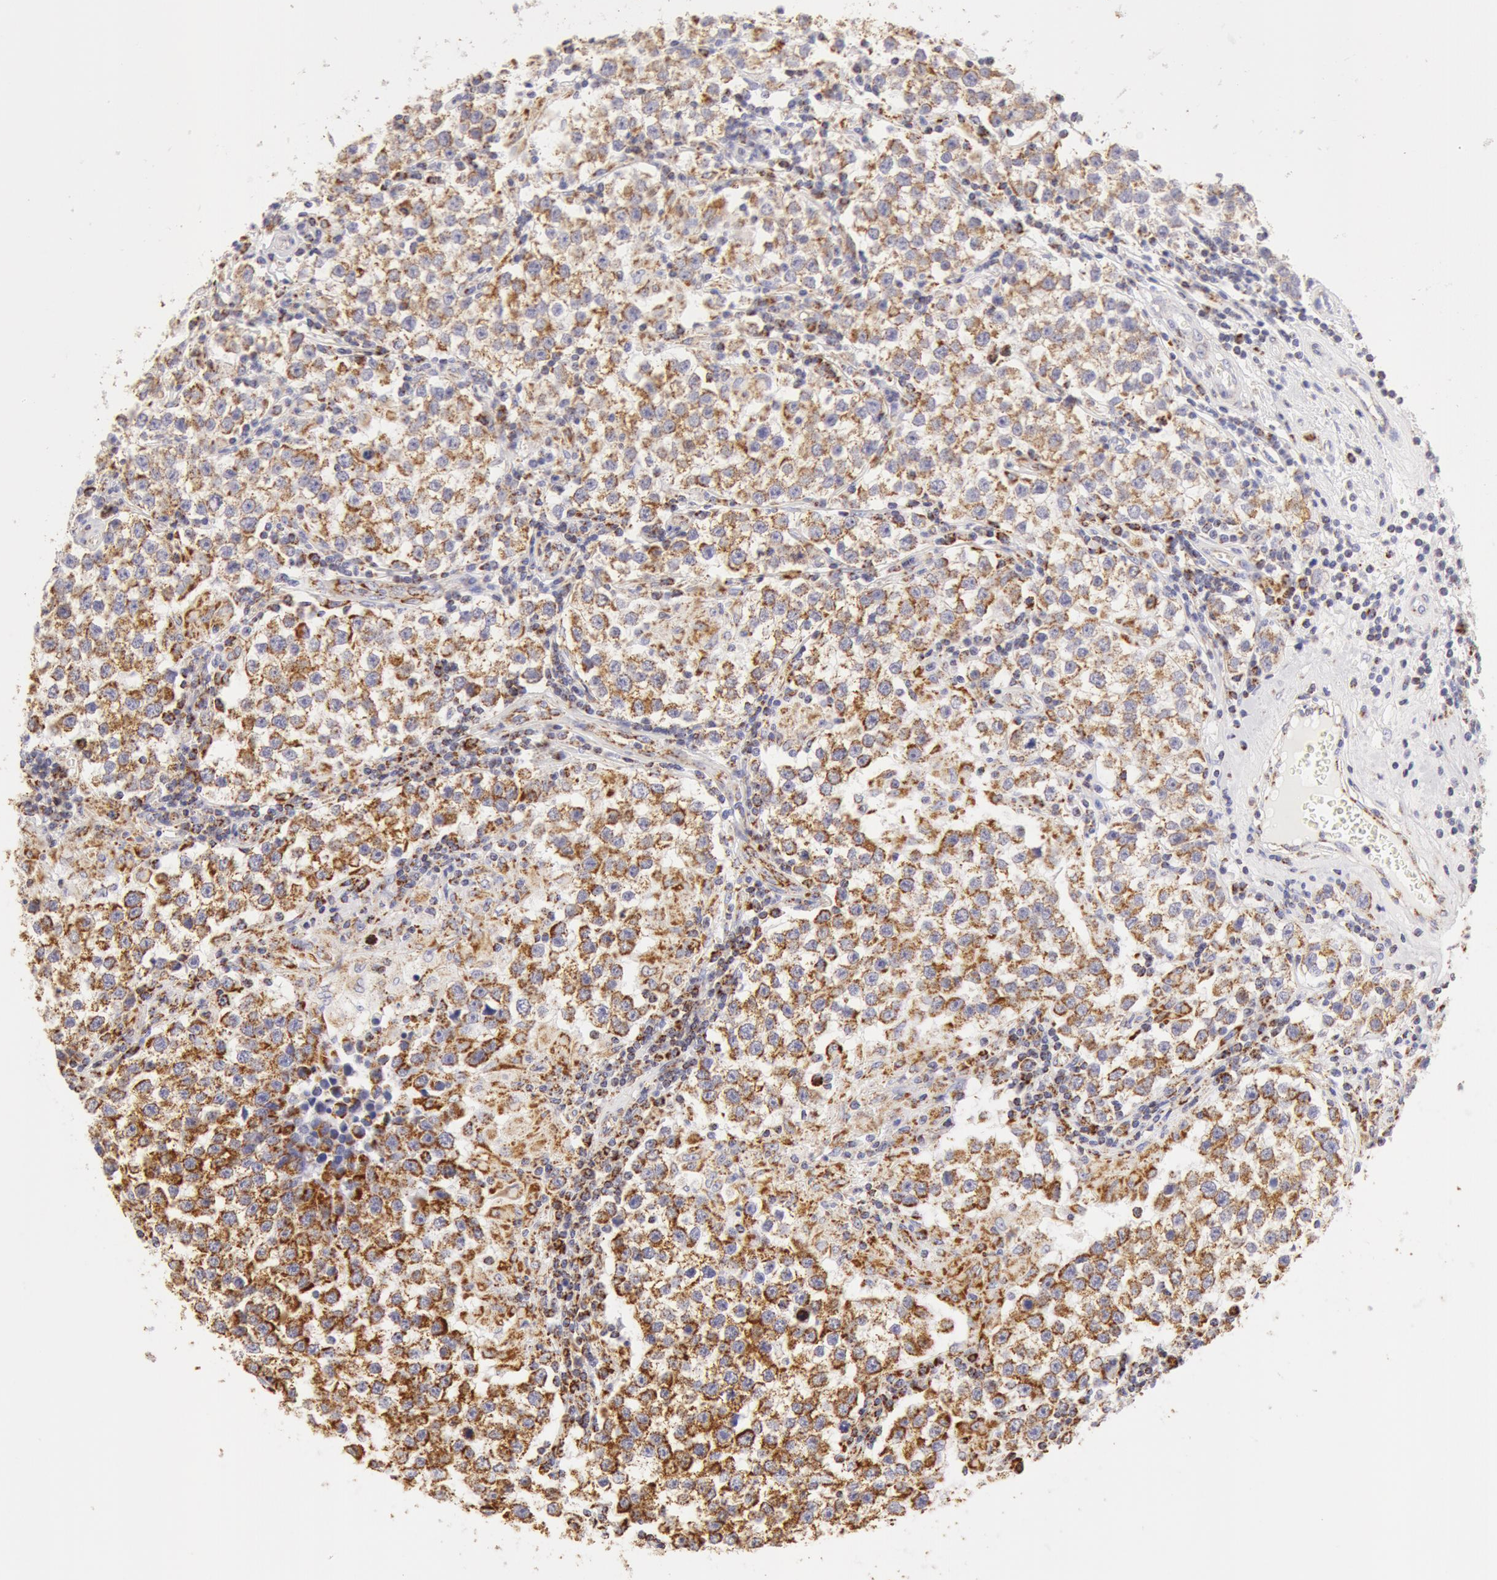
{"staining": {"intensity": "strong", "quantity": ">75%", "location": "cytoplasmic/membranous"}, "tissue": "testis cancer", "cell_type": "Tumor cells", "image_type": "cancer", "snomed": [{"axis": "morphology", "description": "Seminoma, NOS"}, {"axis": "topography", "description": "Testis"}], "caption": "A high amount of strong cytoplasmic/membranous staining is appreciated in approximately >75% of tumor cells in seminoma (testis) tissue. Nuclei are stained in blue.", "gene": "ATP5F1B", "patient": {"sex": "male", "age": 36}}